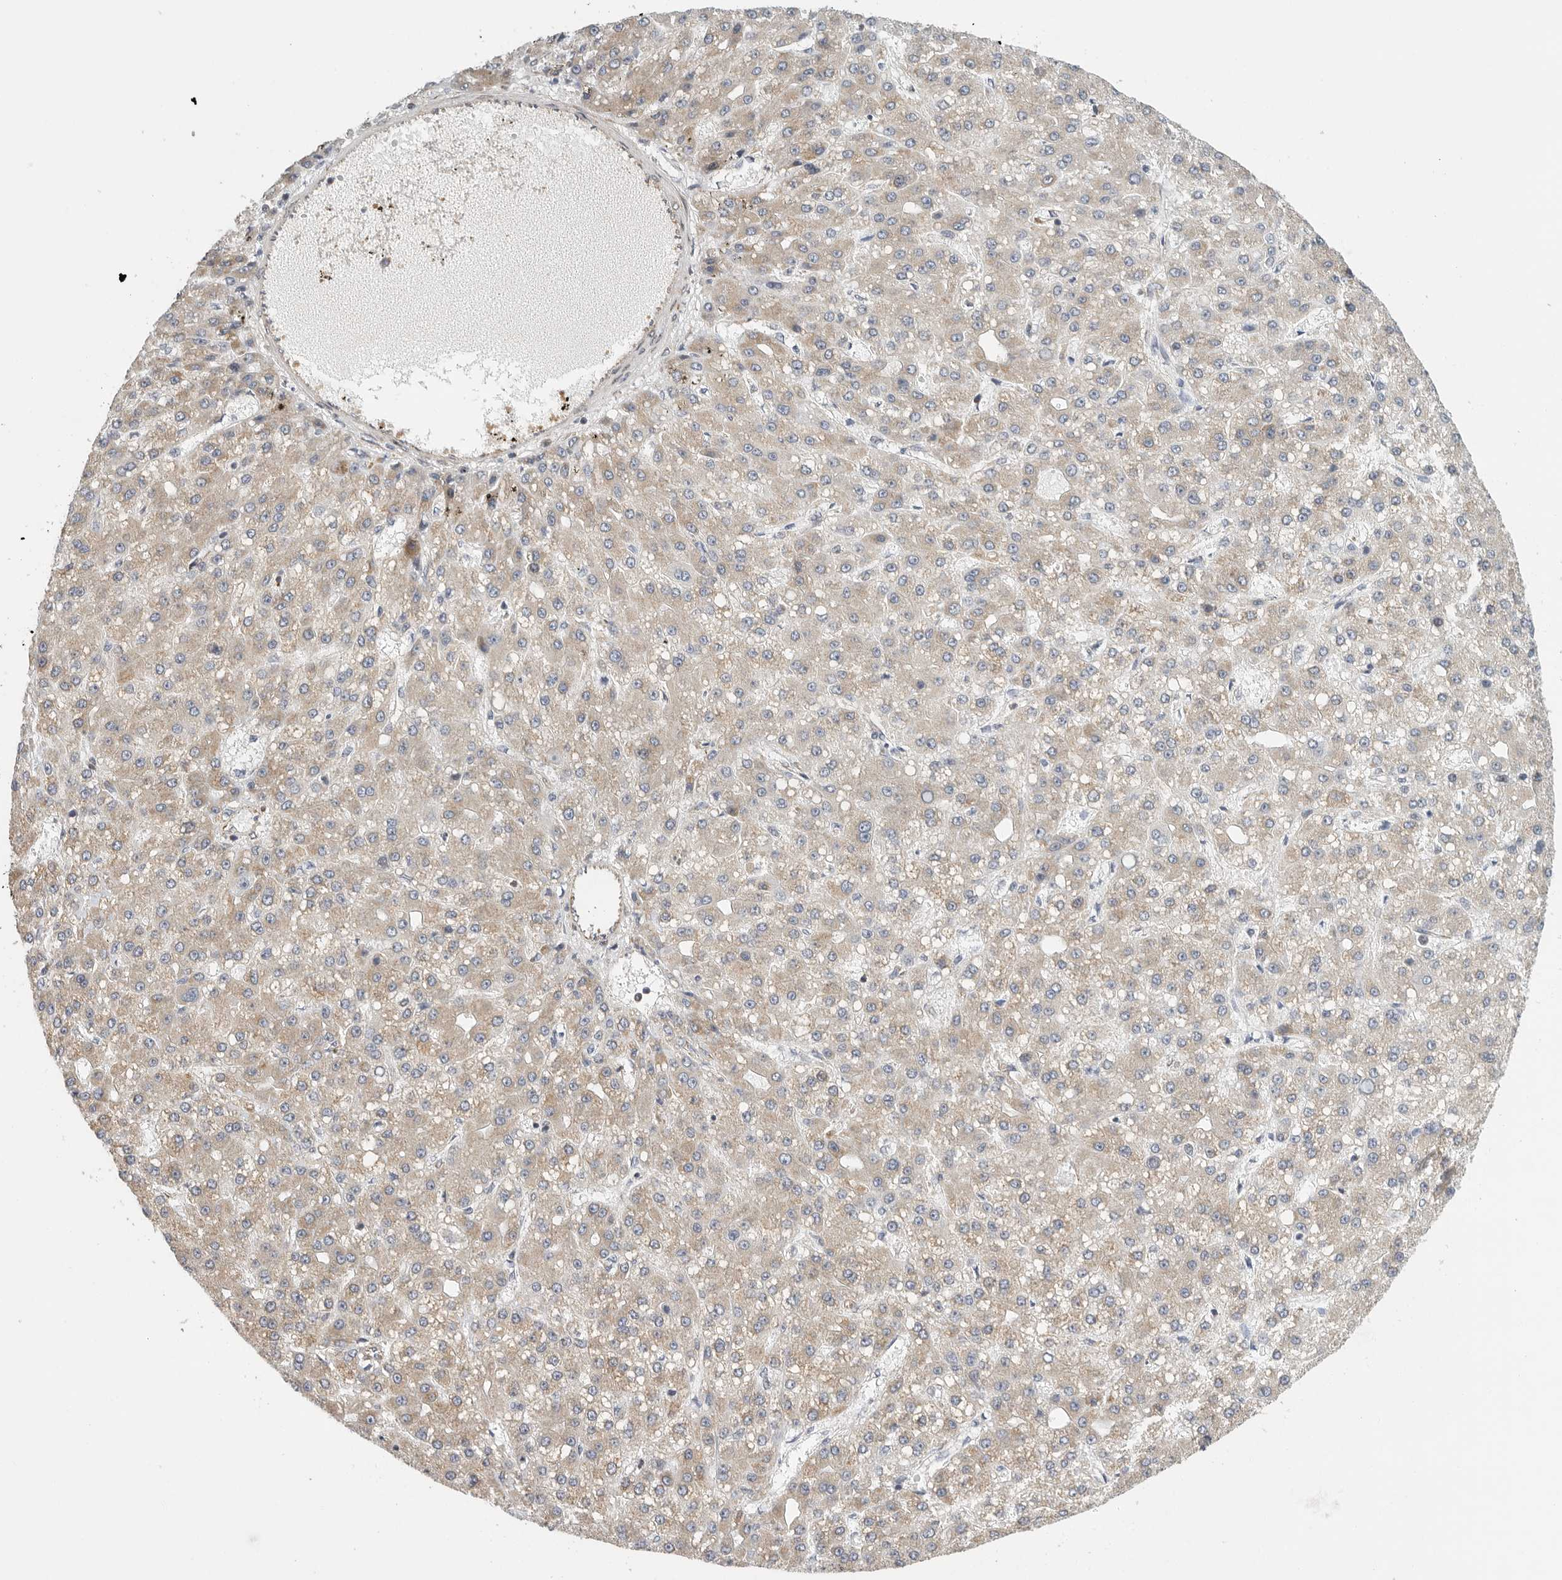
{"staining": {"intensity": "weak", "quantity": ">75%", "location": "cytoplasmic/membranous"}, "tissue": "liver cancer", "cell_type": "Tumor cells", "image_type": "cancer", "snomed": [{"axis": "morphology", "description": "Carcinoma, Hepatocellular, NOS"}, {"axis": "topography", "description": "Liver"}], "caption": "A high-resolution image shows immunohistochemistry staining of hepatocellular carcinoma (liver), which exhibits weak cytoplasmic/membranous staining in about >75% of tumor cells.", "gene": "FKBP8", "patient": {"sex": "male", "age": 67}}